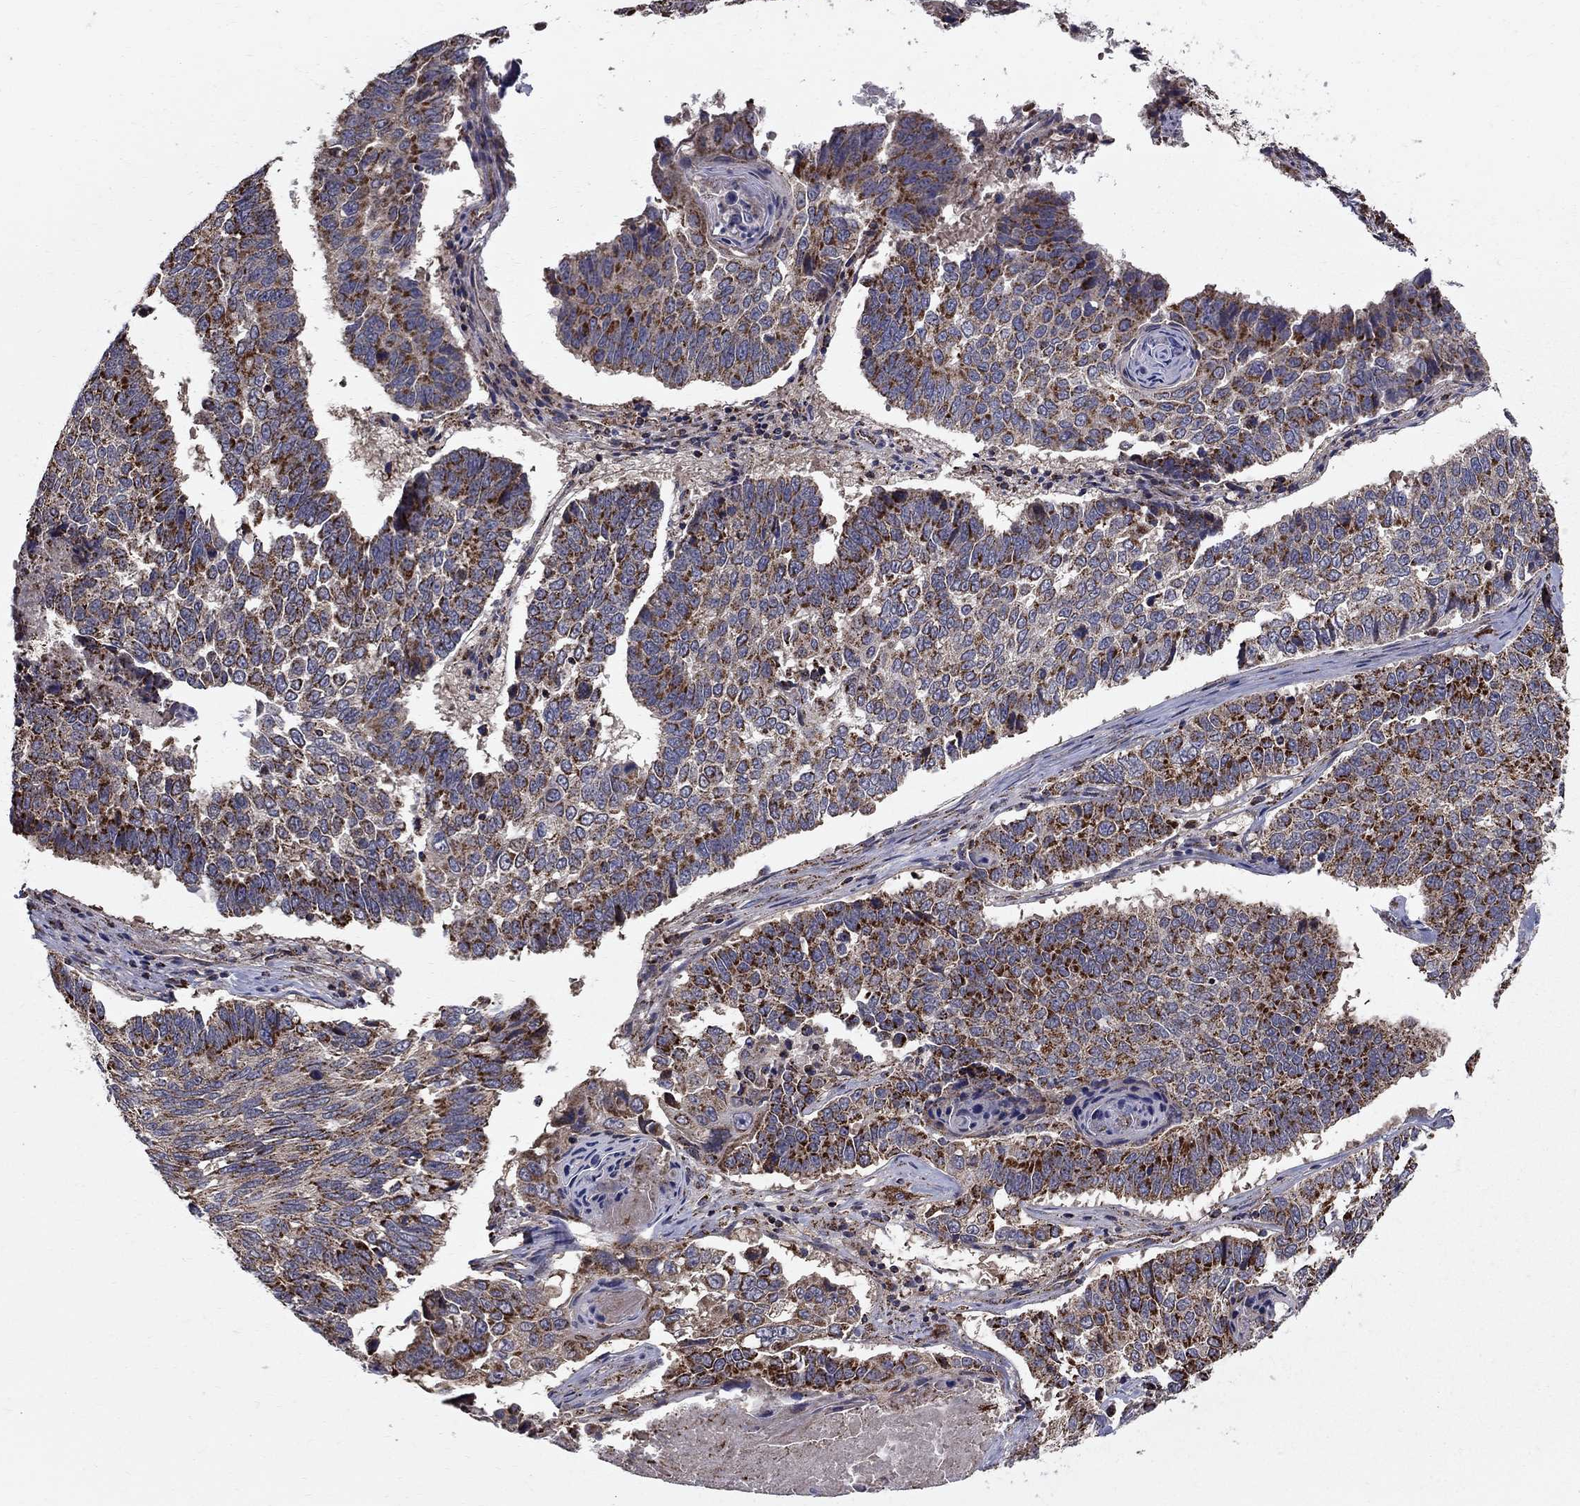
{"staining": {"intensity": "strong", "quantity": "25%-75%", "location": "cytoplasmic/membranous"}, "tissue": "lung cancer", "cell_type": "Tumor cells", "image_type": "cancer", "snomed": [{"axis": "morphology", "description": "Squamous cell carcinoma, NOS"}, {"axis": "topography", "description": "Lung"}], "caption": "A high-resolution image shows IHC staining of lung cancer, which displays strong cytoplasmic/membranous staining in about 25%-75% of tumor cells.", "gene": "NDUFS8", "patient": {"sex": "male", "age": 73}}